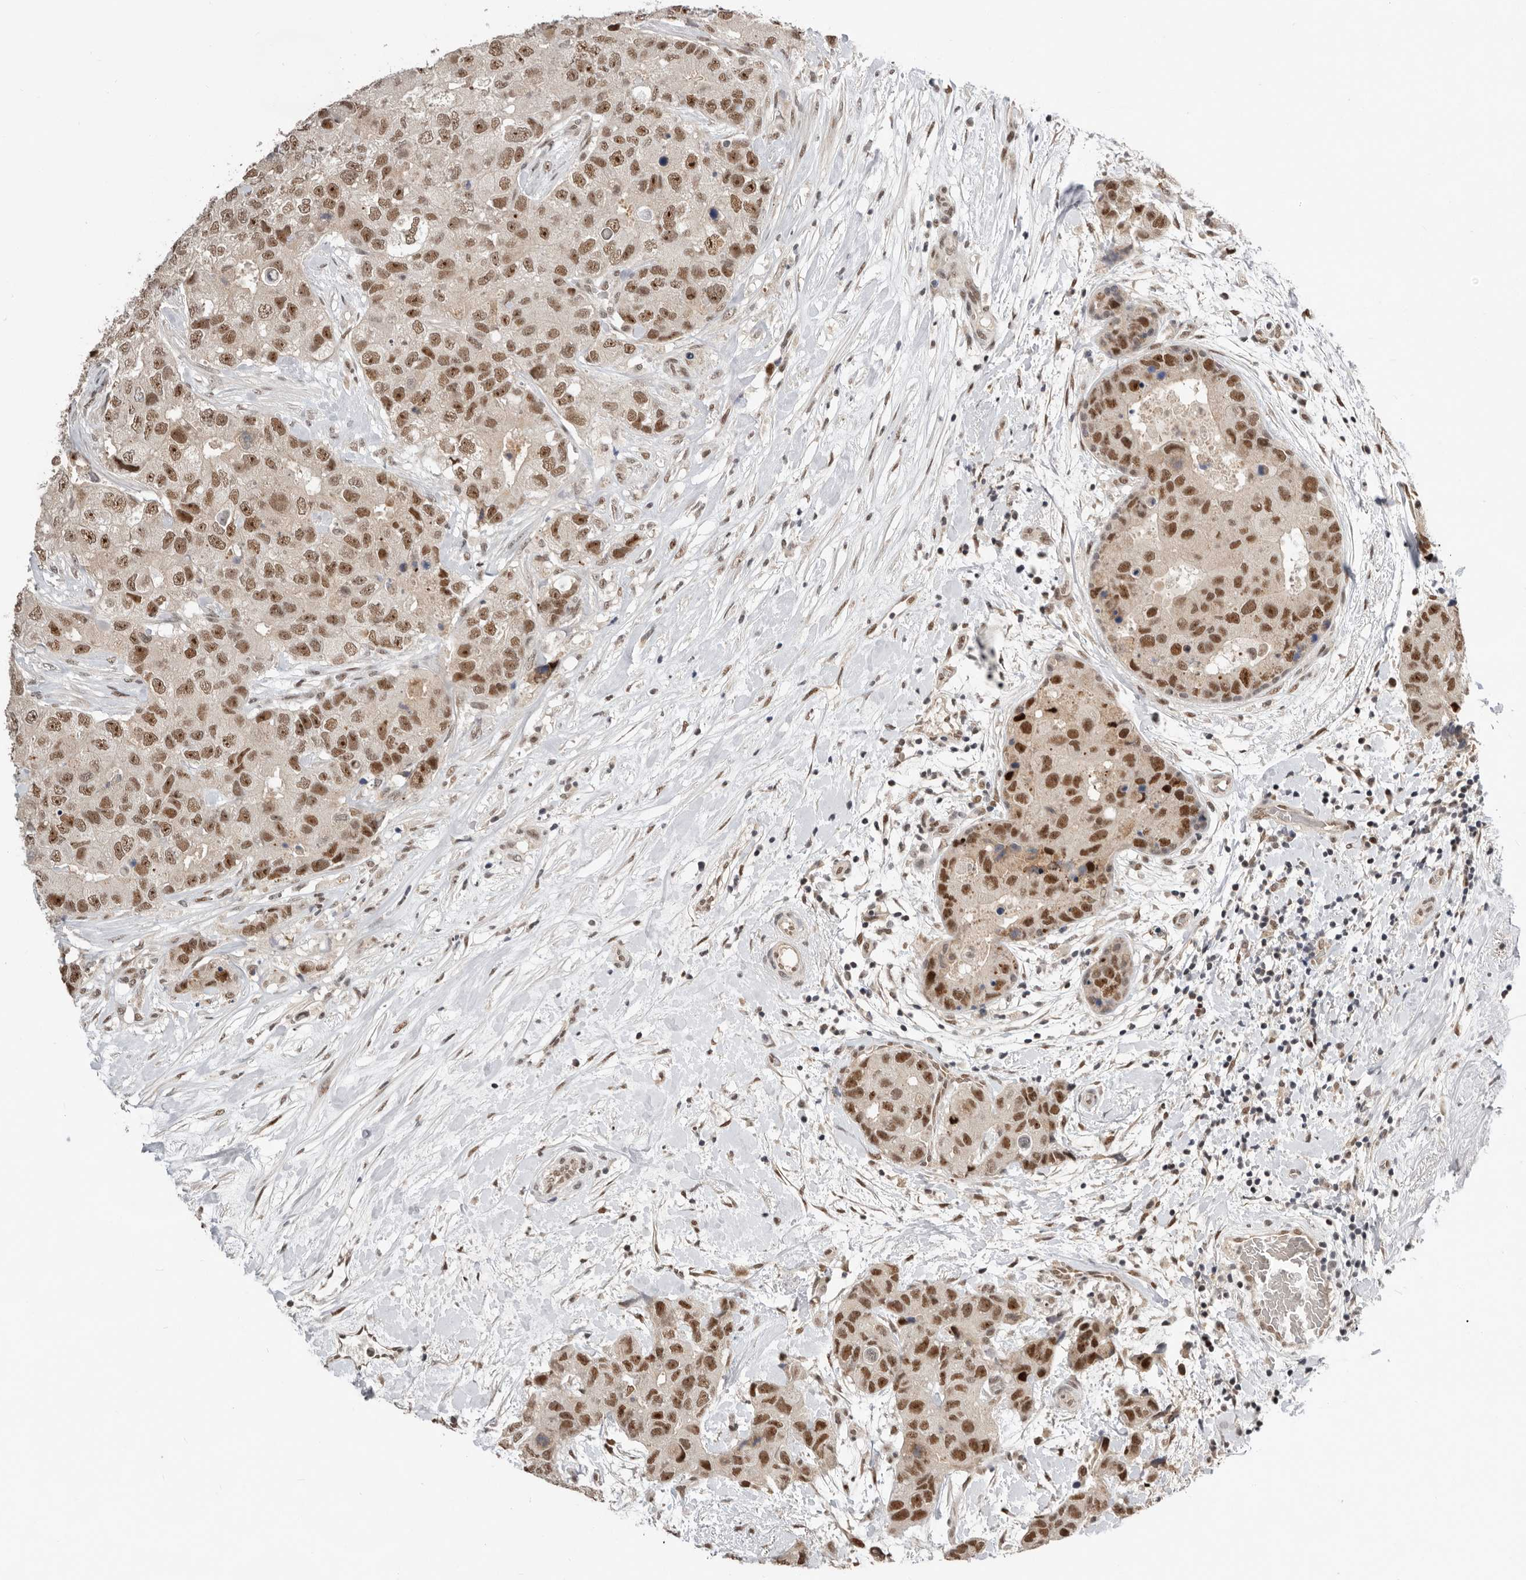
{"staining": {"intensity": "moderate", "quantity": ">75%", "location": "nuclear"}, "tissue": "breast cancer", "cell_type": "Tumor cells", "image_type": "cancer", "snomed": [{"axis": "morphology", "description": "Duct carcinoma"}, {"axis": "topography", "description": "Breast"}], "caption": "Protein staining of breast infiltrating ductal carcinoma tissue shows moderate nuclear positivity in about >75% of tumor cells.", "gene": "BRCA2", "patient": {"sex": "female", "age": 62}}